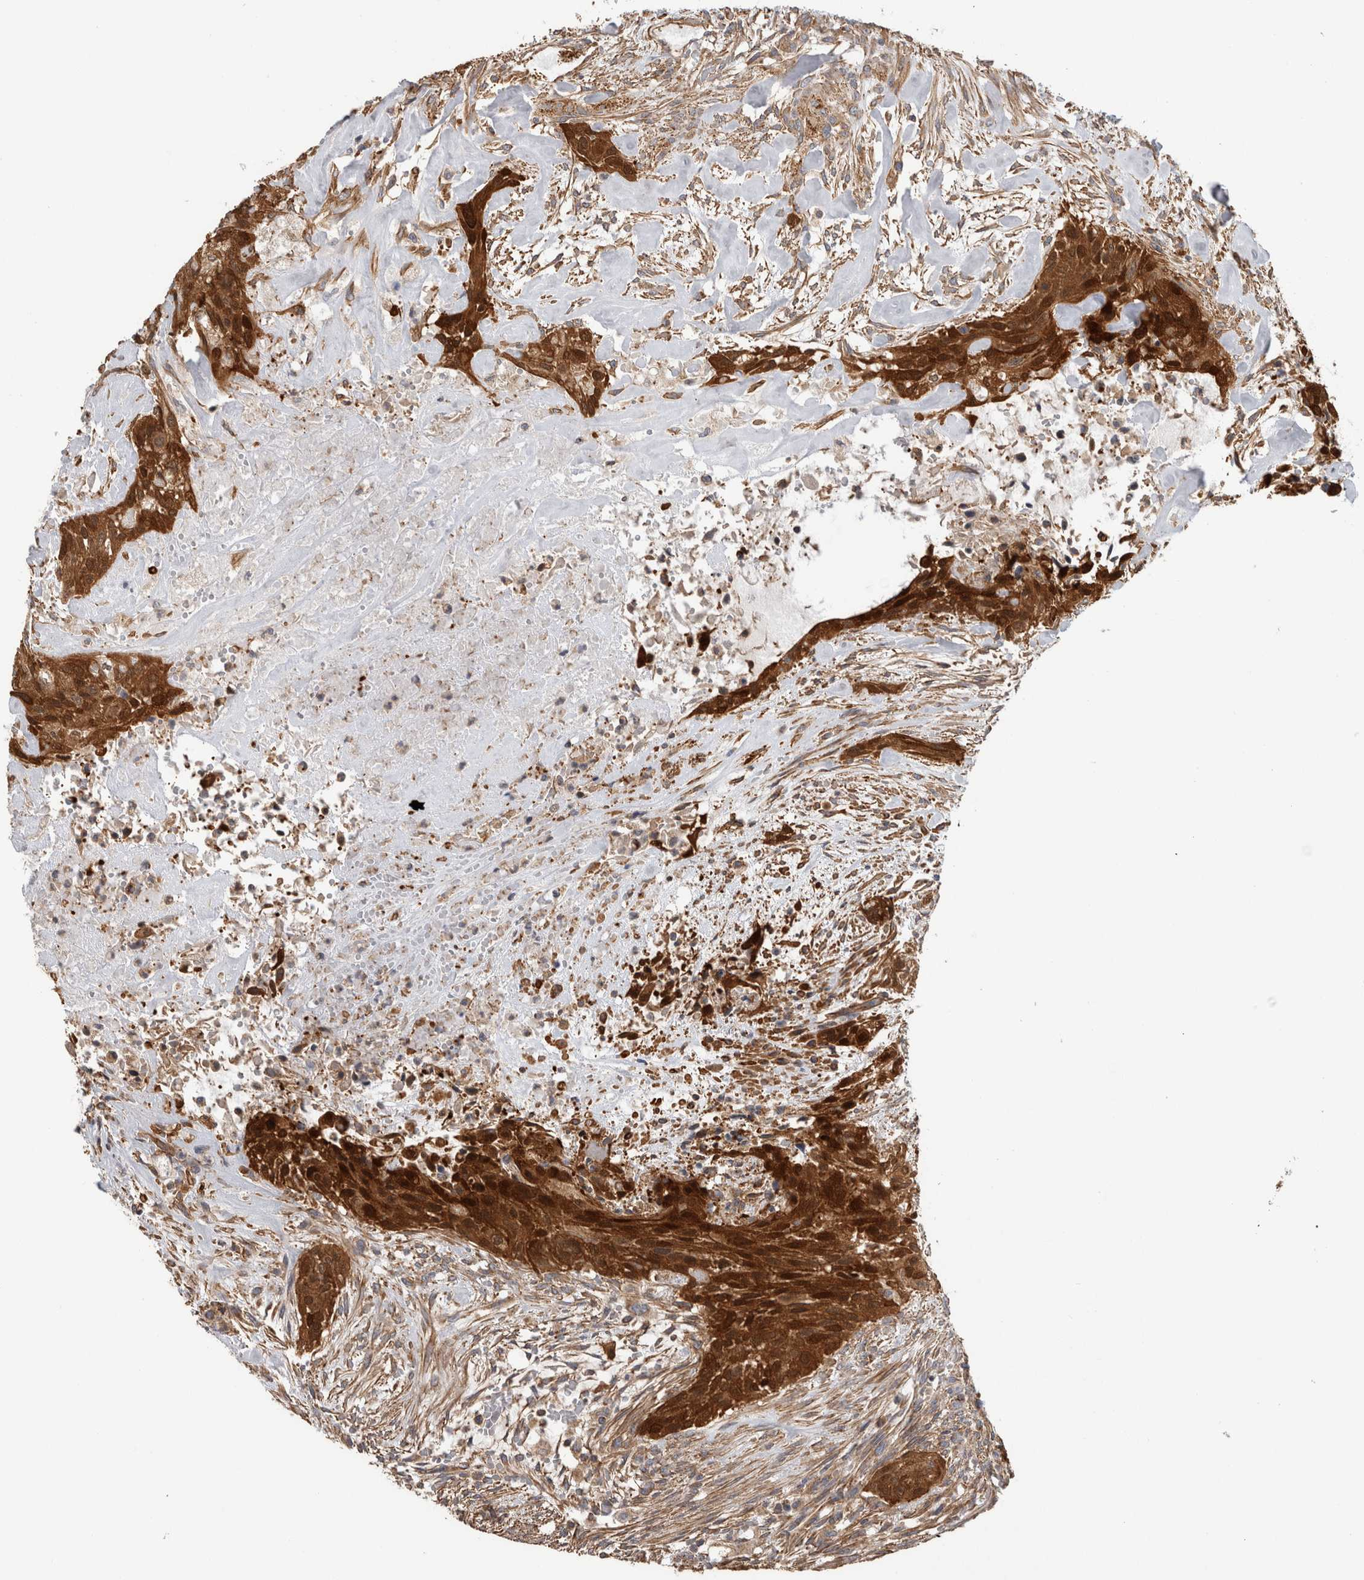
{"staining": {"intensity": "strong", "quantity": ">75%", "location": "cytoplasmic/membranous,nuclear"}, "tissue": "urothelial cancer", "cell_type": "Tumor cells", "image_type": "cancer", "snomed": [{"axis": "morphology", "description": "Urothelial carcinoma, High grade"}, {"axis": "topography", "description": "Urinary bladder"}], "caption": "Urothelial cancer stained with DAB immunohistochemistry displays high levels of strong cytoplasmic/membranous and nuclear staining in about >75% of tumor cells.", "gene": "SFXN2", "patient": {"sex": "male", "age": 35}}